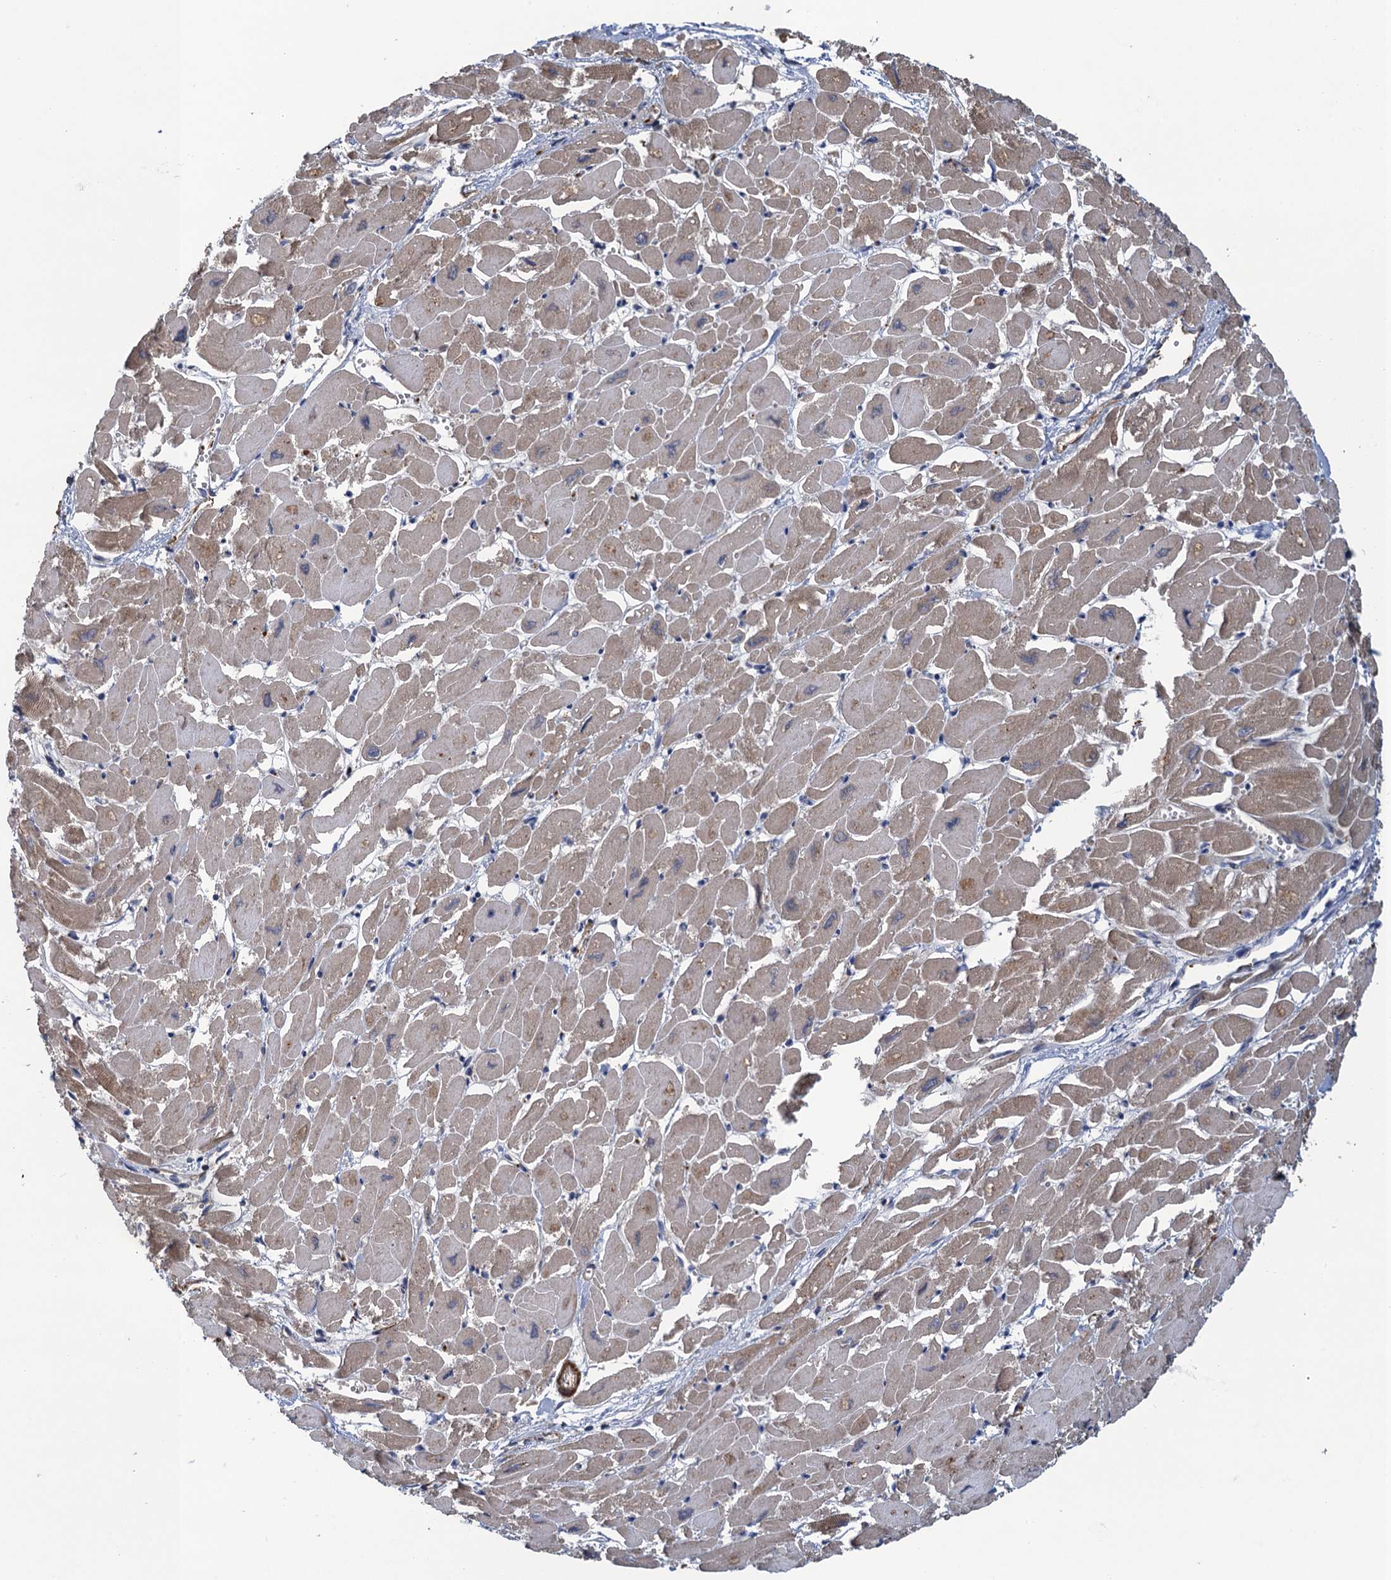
{"staining": {"intensity": "weak", "quantity": "25%-75%", "location": "cytoplasmic/membranous"}, "tissue": "heart muscle", "cell_type": "Cardiomyocytes", "image_type": "normal", "snomed": [{"axis": "morphology", "description": "Normal tissue, NOS"}, {"axis": "topography", "description": "Heart"}], "caption": "Immunohistochemical staining of benign heart muscle reveals weak cytoplasmic/membranous protein staining in about 25%-75% of cardiomyocytes.", "gene": "ENSG00000260643", "patient": {"sex": "male", "age": 54}}